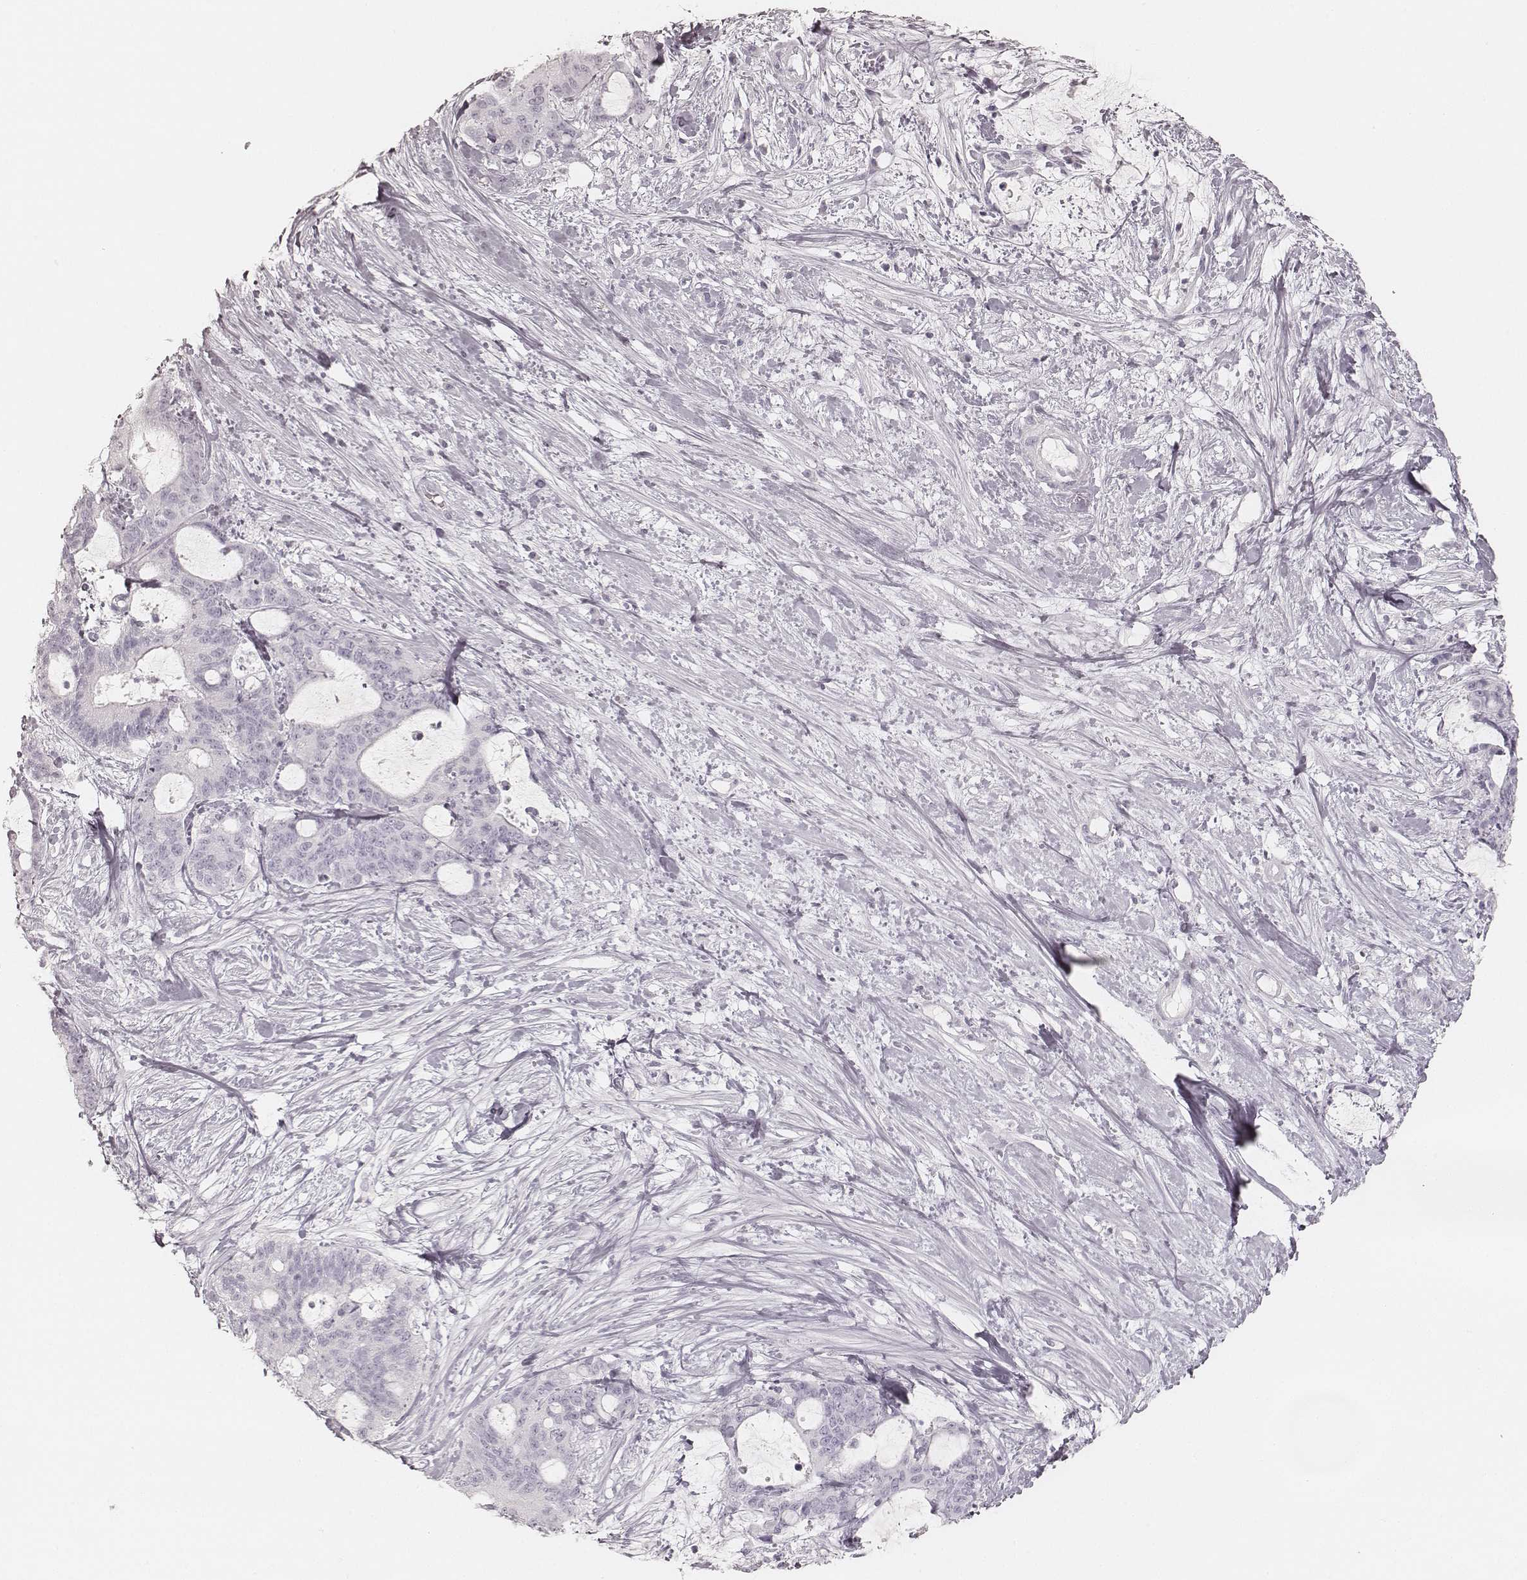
{"staining": {"intensity": "negative", "quantity": "none", "location": "none"}, "tissue": "liver cancer", "cell_type": "Tumor cells", "image_type": "cancer", "snomed": [{"axis": "morphology", "description": "Cholangiocarcinoma"}, {"axis": "topography", "description": "Liver"}], "caption": "Cholangiocarcinoma (liver) stained for a protein using immunohistochemistry shows no staining tumor cells.", "gene": "KRT31", "patient": {"sex": "female", "age": 73}}